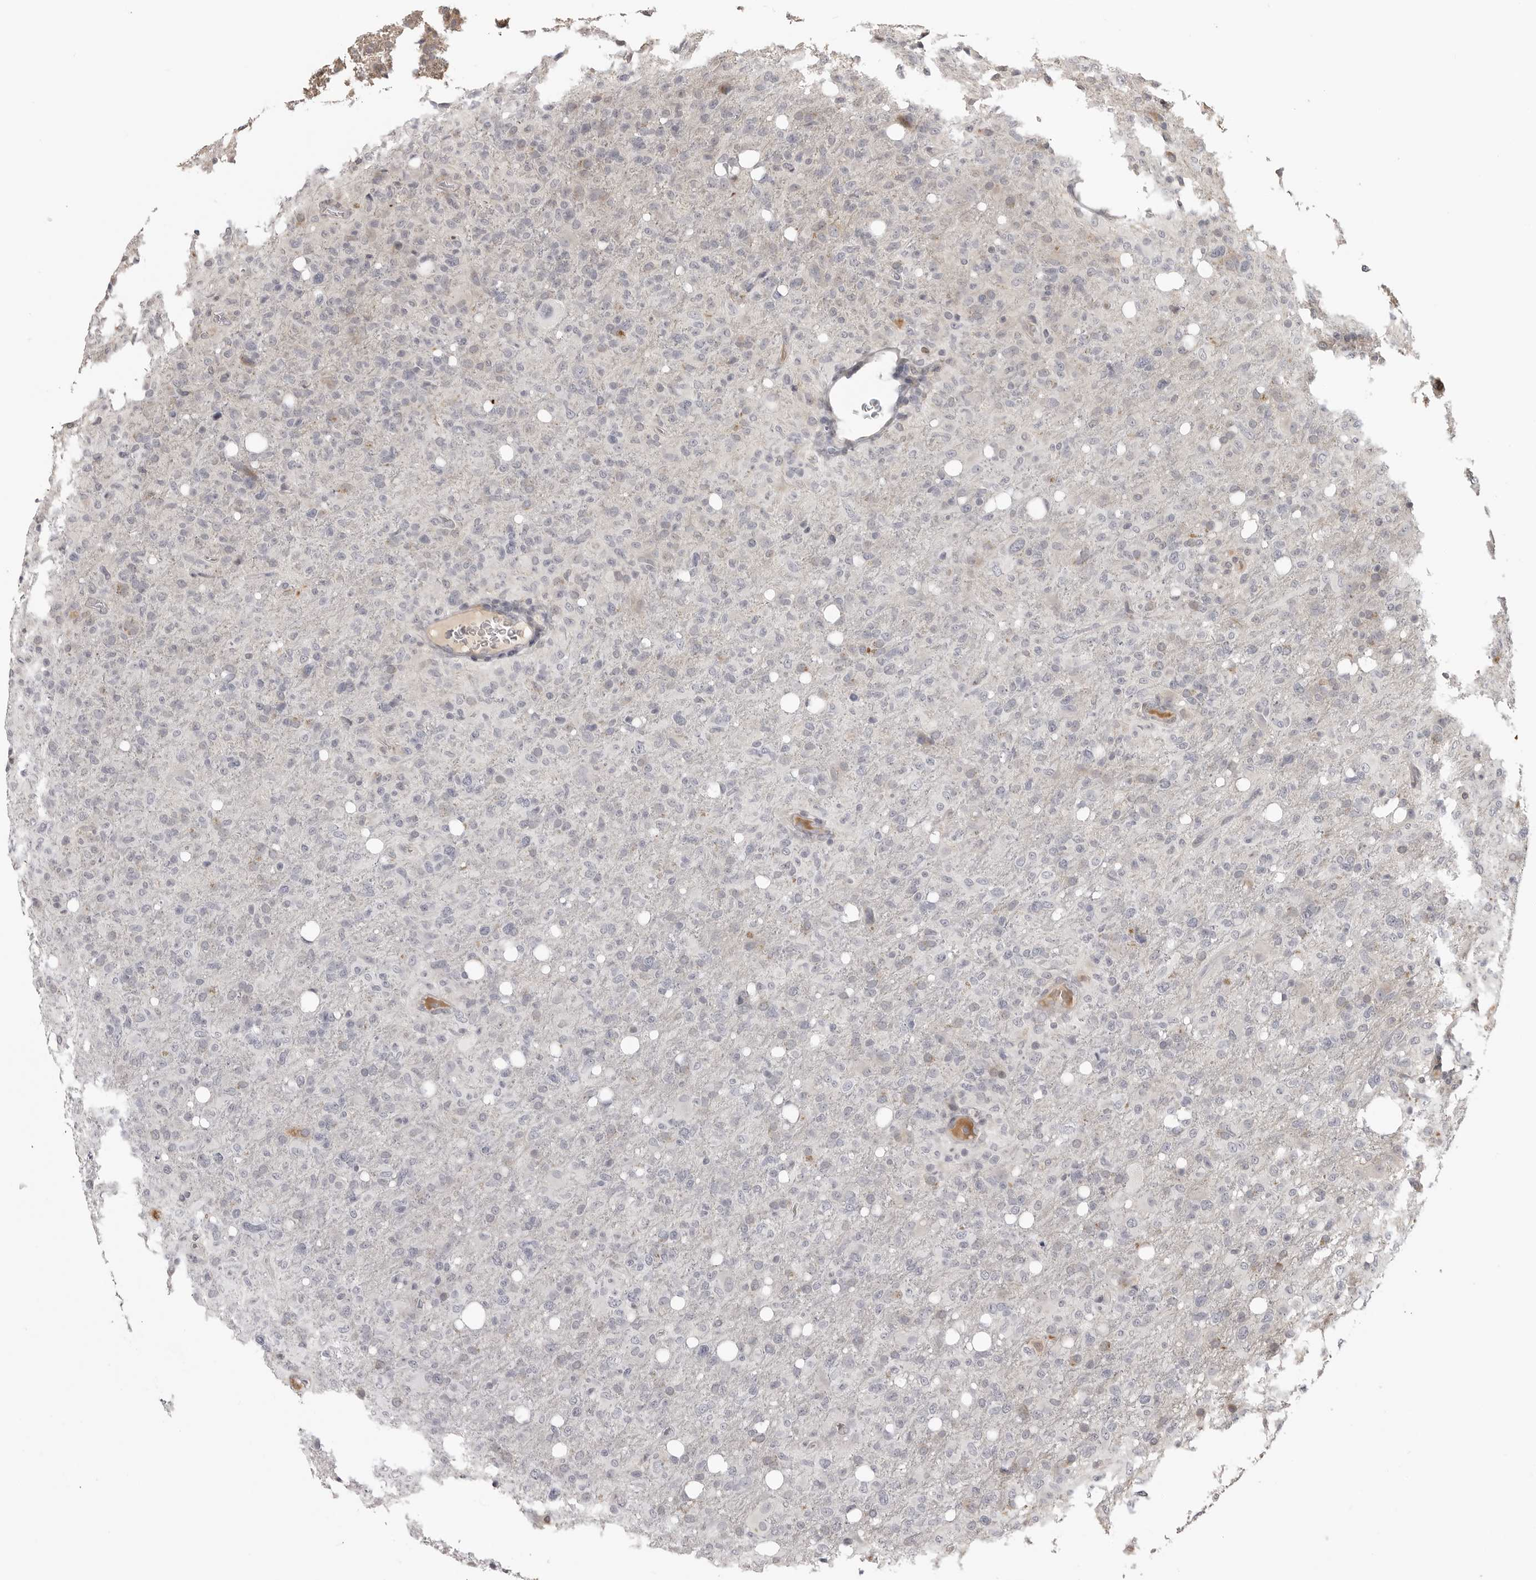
{"staining": {"intensity": "negative", "quantity": "none", "location": "none"}, "tissue": "glioma", "cell_type": "Tumor cells", "image_type": "cancer", "snomed": [{"axis": "morphology", "description": "Glioma, malignant, High grade"}, {"axis": "topography", "description": "Brain"}], "caption": "High magnification brightfield microscopy of glioma stained with DAB (3,3'-diaminobenzidine) (brown) and counterstained with hematoxylin (blue): tumor cells show no significant positivity.", "gene": "IDO1", "patient": {"sex": "female", "age": 57}}